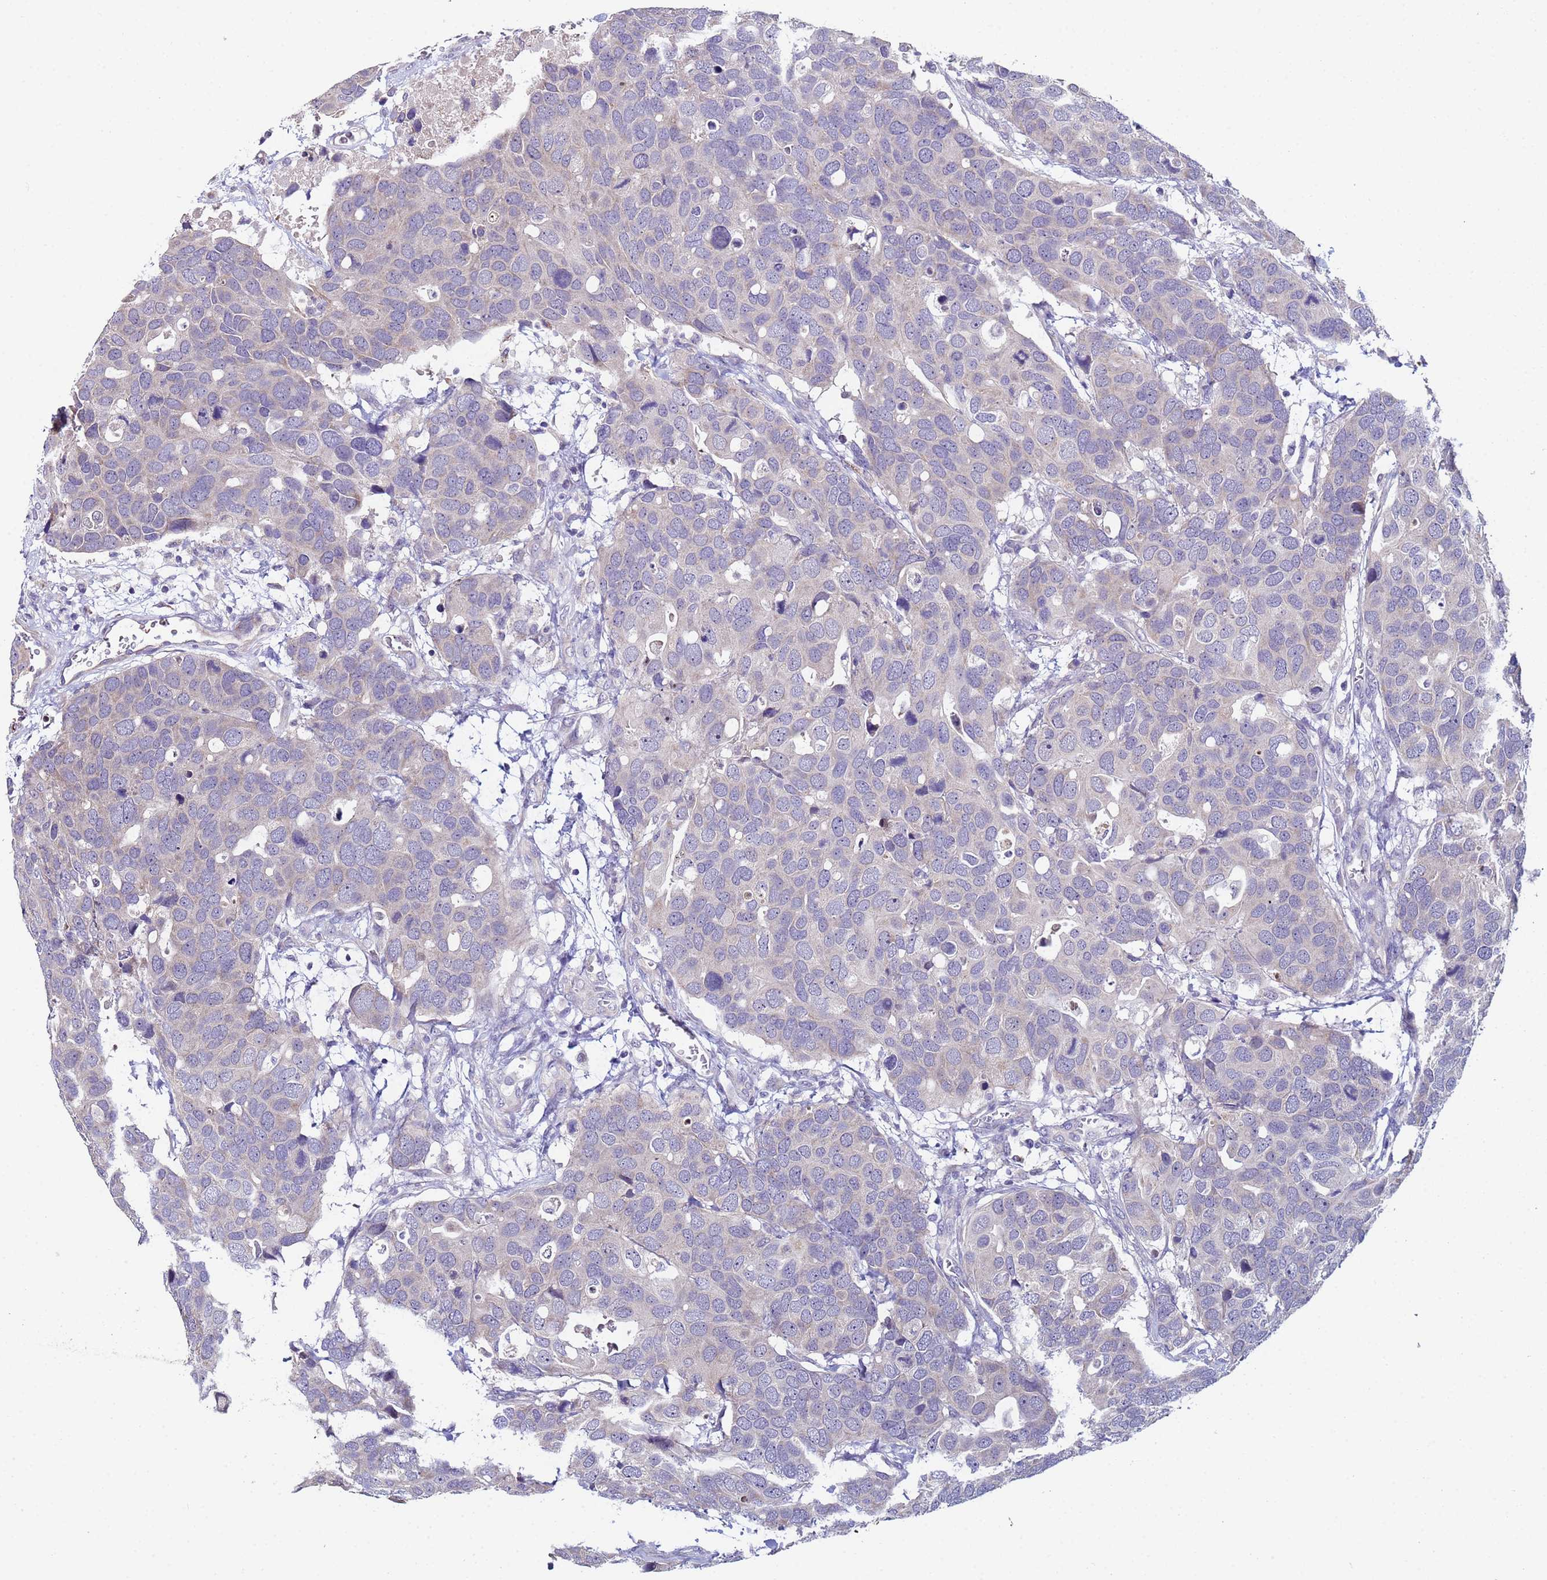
{"staining": {"intensity": "negative", "quantity": "none", "location": "none"}, "tissue": "breast cancer", "cell_type": "Tumor cells", "image_type": "cancer", "snomed": [{"axis": "morphology", "description": "Duct carcinoma"}, {"axis": "topography", "description": "Breast"}], "caption": "Immunohistochemistry (IHC) histopathology image of human infiltrating ductal carcinoma (breast) stained for a protein (brown), which exhibits no expression in tumor cells.", "gene": "CLHC1", "patient": {"sex": "female", "age": 83}}